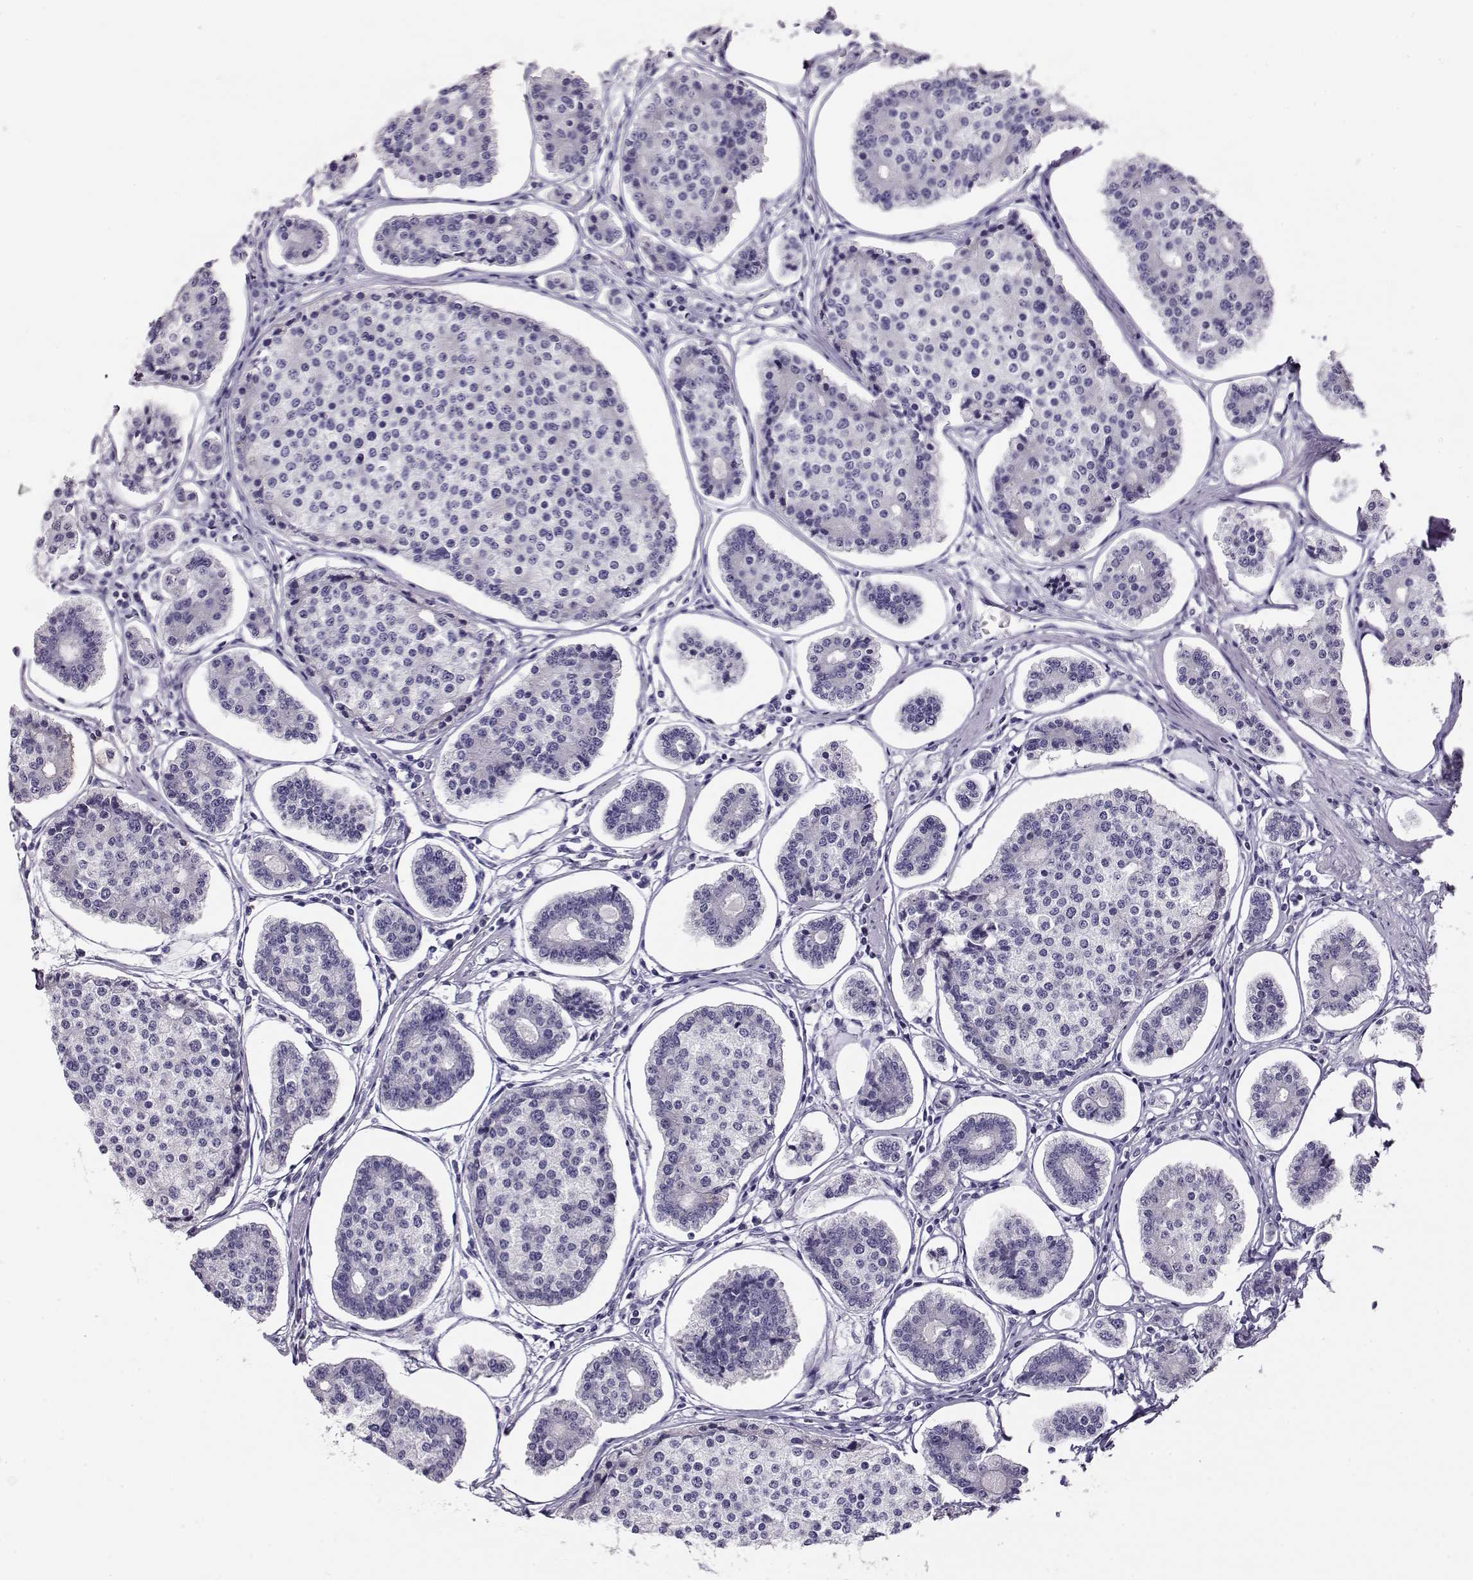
{"staining": {"intensity": "negative", "quantity": "none", "location": "none"}, "tissue": "carcinoid", "cell_type": "Tumor cells", "image_type": "cancer", "snomed": [{"axis": "morphology", "description": "Carcinoid, malignant, NOS"}, {"axis": "topography", "description": "Small intestine"}], "caption": "Tumor cells show no significant protein positivity in carcinoid. Nuclei are stained in blue.", "gene": "ACTN2", "patient": {"sex": "female", "age": 65}}